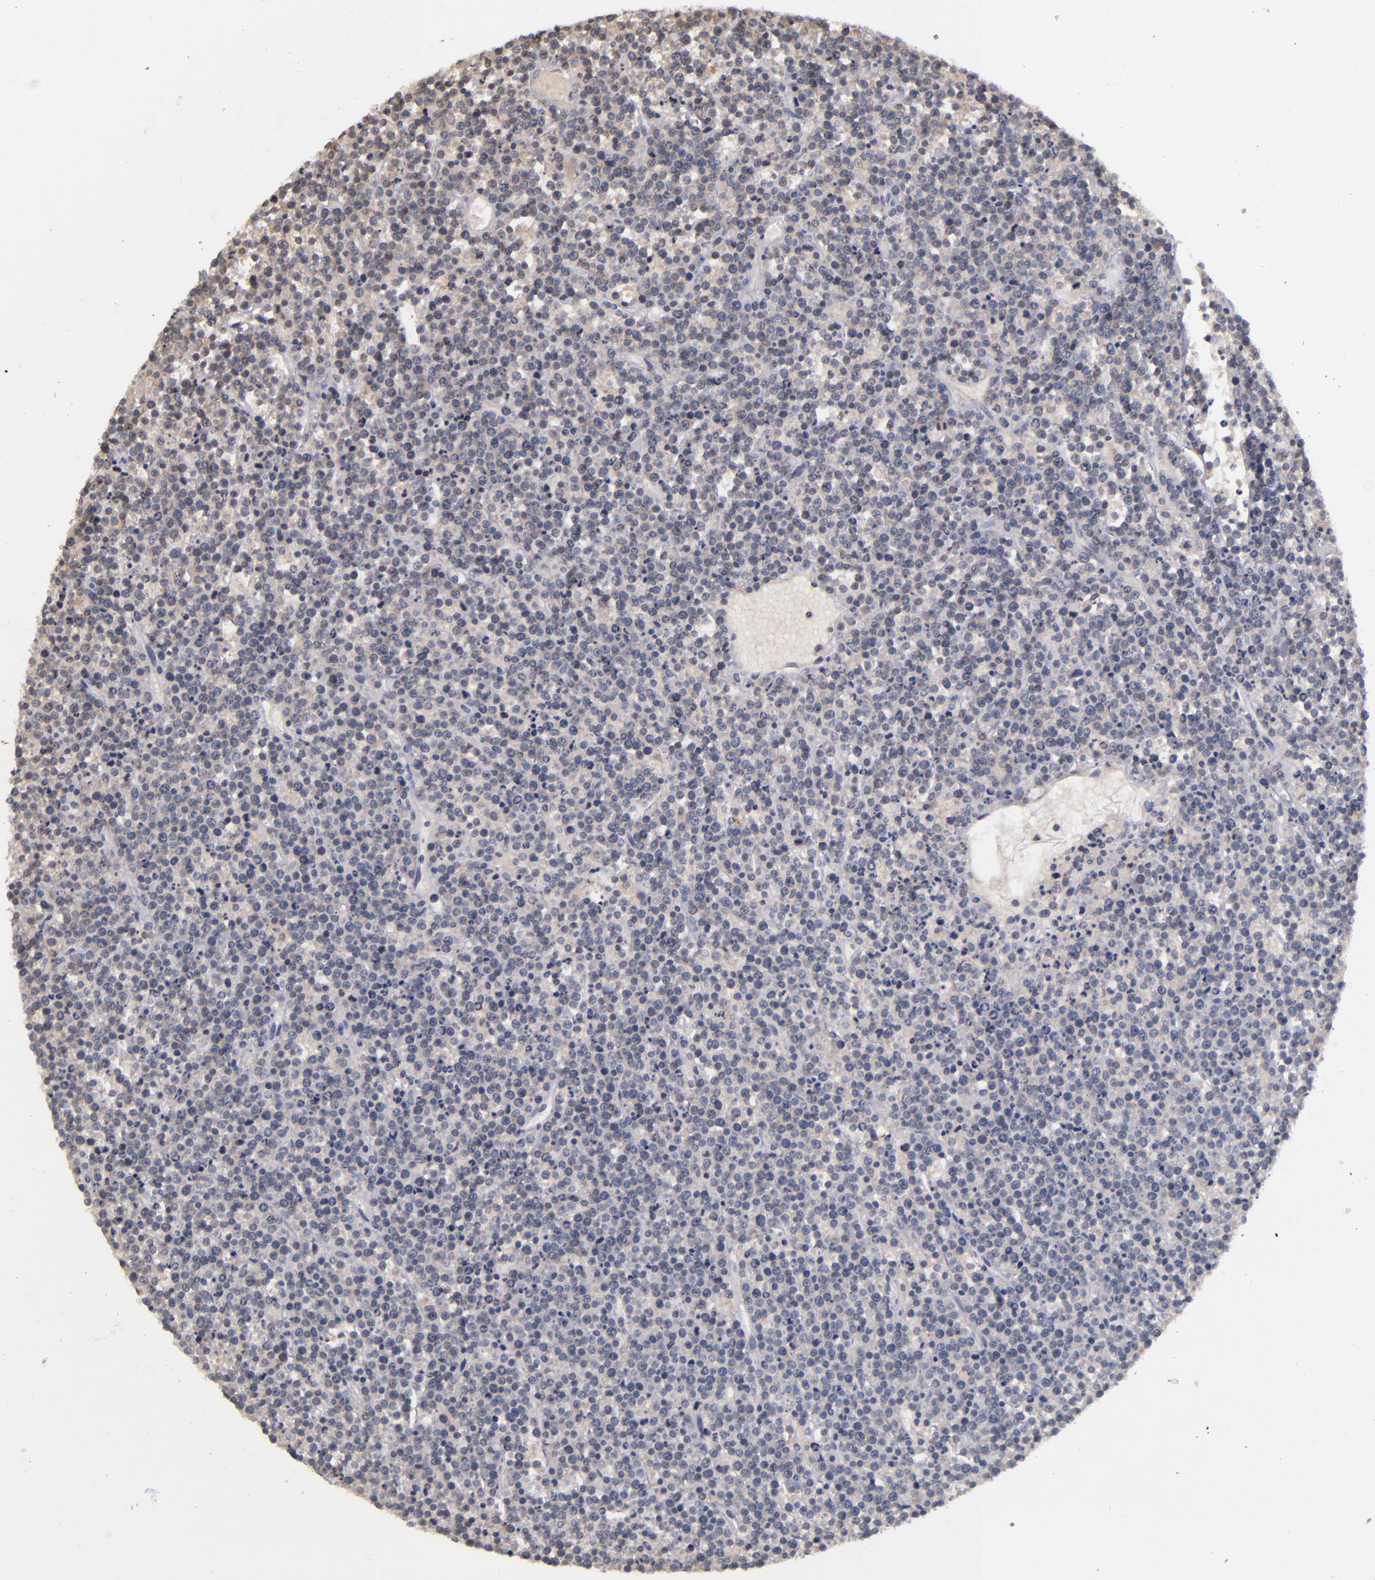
{"staining": {"intensity": "negative", "quantity": "none", "location": "none"}, "tissue": "lymphoma", "cell_type": "Tumor cells", "image_type": "cancer", "snomed": [{"axis": "morphology", "description": "Malignant lymphoma, non-Hodgkin's type, High grade"}, {"axis": "topography", "description": "Ovary"}], "caption": "An immunohistochemistry (IHC) histopathology image of high-grade malignant lymphoma, non-Hodgkin's type is shown. There is no staining in tumor cells of high-grade malignant lymphoma, non-Hodgkin's type. (Immunohistochemistry (ihc), brightfield microscopy, high magnification).", "gene": "TSC2", "patient": {"sex": "female", "age": 56}}